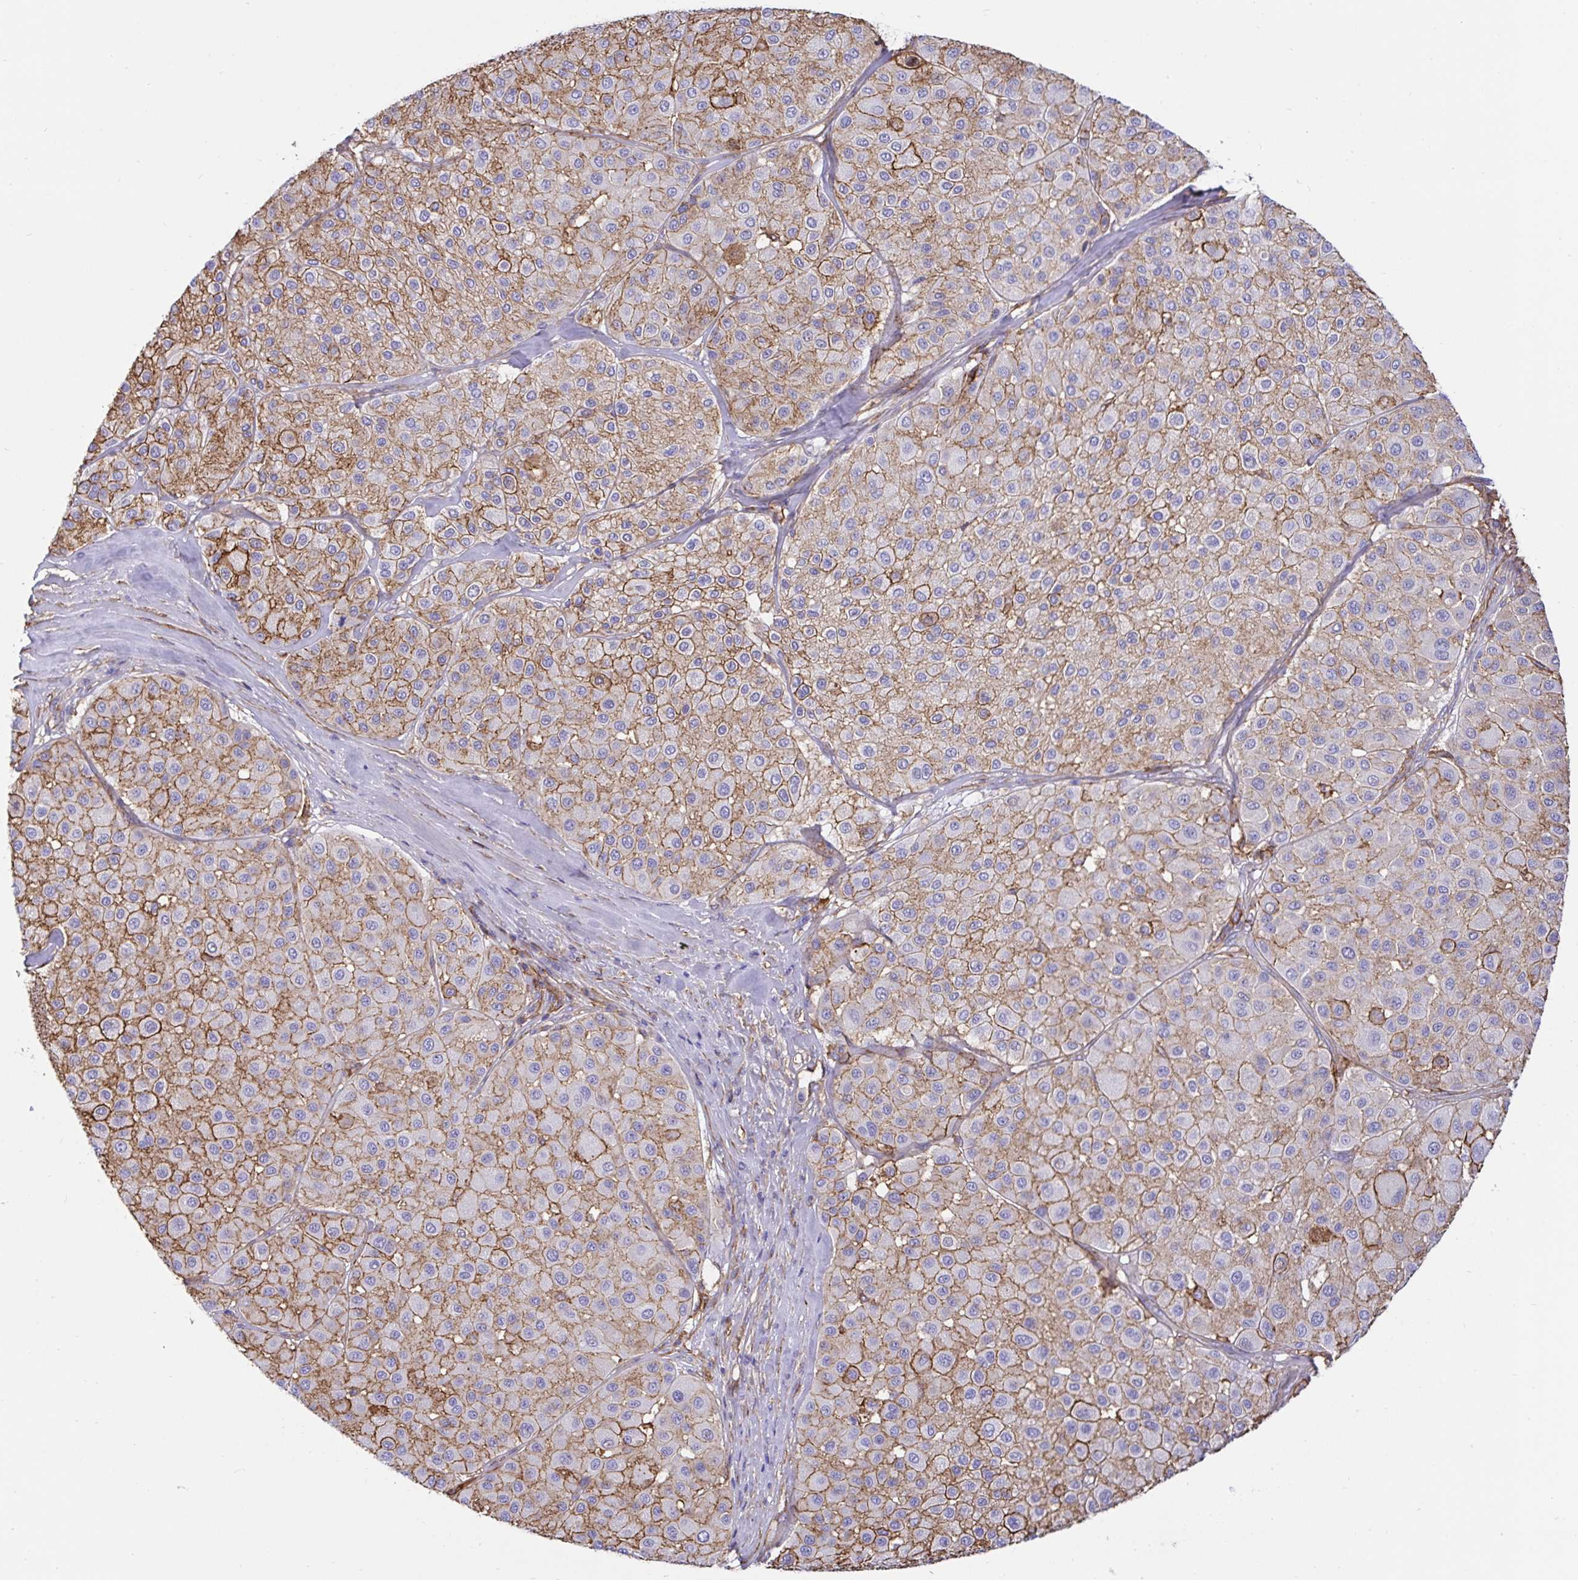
{"staining": {"intensity": "moderate", "quantity": ">75%", "location": "cytoplasmic/membranous"}, "tissue": "melanoma", "cell_type": "Tumor cells", "image_type": "cancer", "snomed": [{"axis": "morphology", "description": "Malignant melanoma, Metastatic site"}, {"axis": "topography", "description": "Smooth muscle"}], "caption": "Malignant melanoma (metastatic site) was stained to show a protein in brown. There is medium levels of moderate cytoplasmic/membranous staining in approximately >75% of tumor cells.", "gene": "ANXA2", "patient": {"sex": "male", "age": 41}}